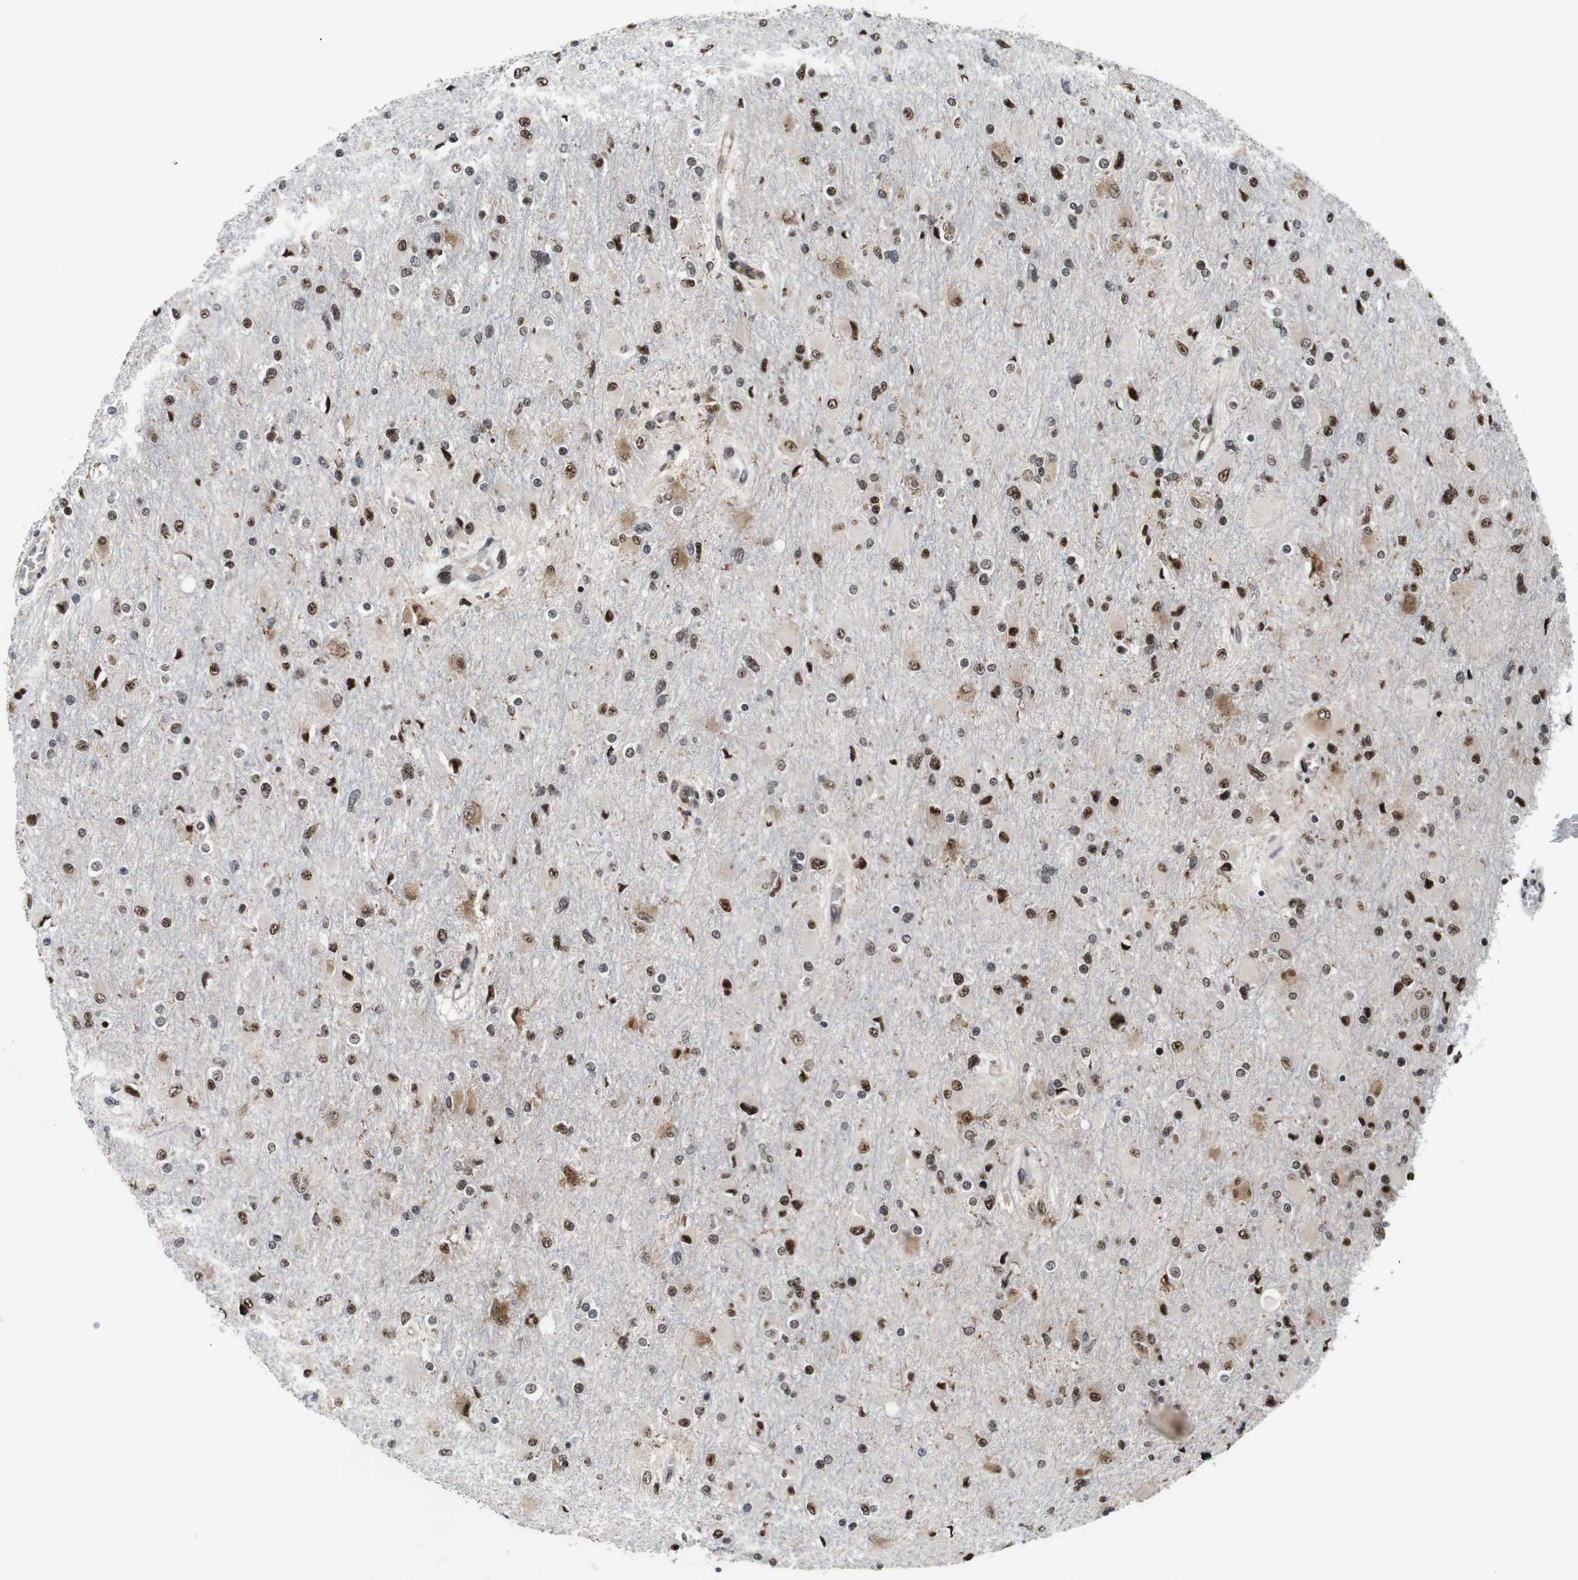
{"staining": {"intensity": "moderate", "quantity": "25%-75%", "location": "cytoplasmic/membranous,nuclear"}, "tissue": "glioma", "cell_type": "Tumor cells", "image_type": "cancer", "snomed": [{"axis": "morphology", "description": "Glioma, malignant, High grade"}, {"axis": "topography", "description": "Cerebral cortex"}], "caption": "There is medium levels of moderate cytoplasmic/membranous and nuclear expression in tumor cells of glioma, as demonstrated by immunohistochemical staining (brown color).", "gene": "EIF4G1", "patient": {"sex": "female", "age": 36}}